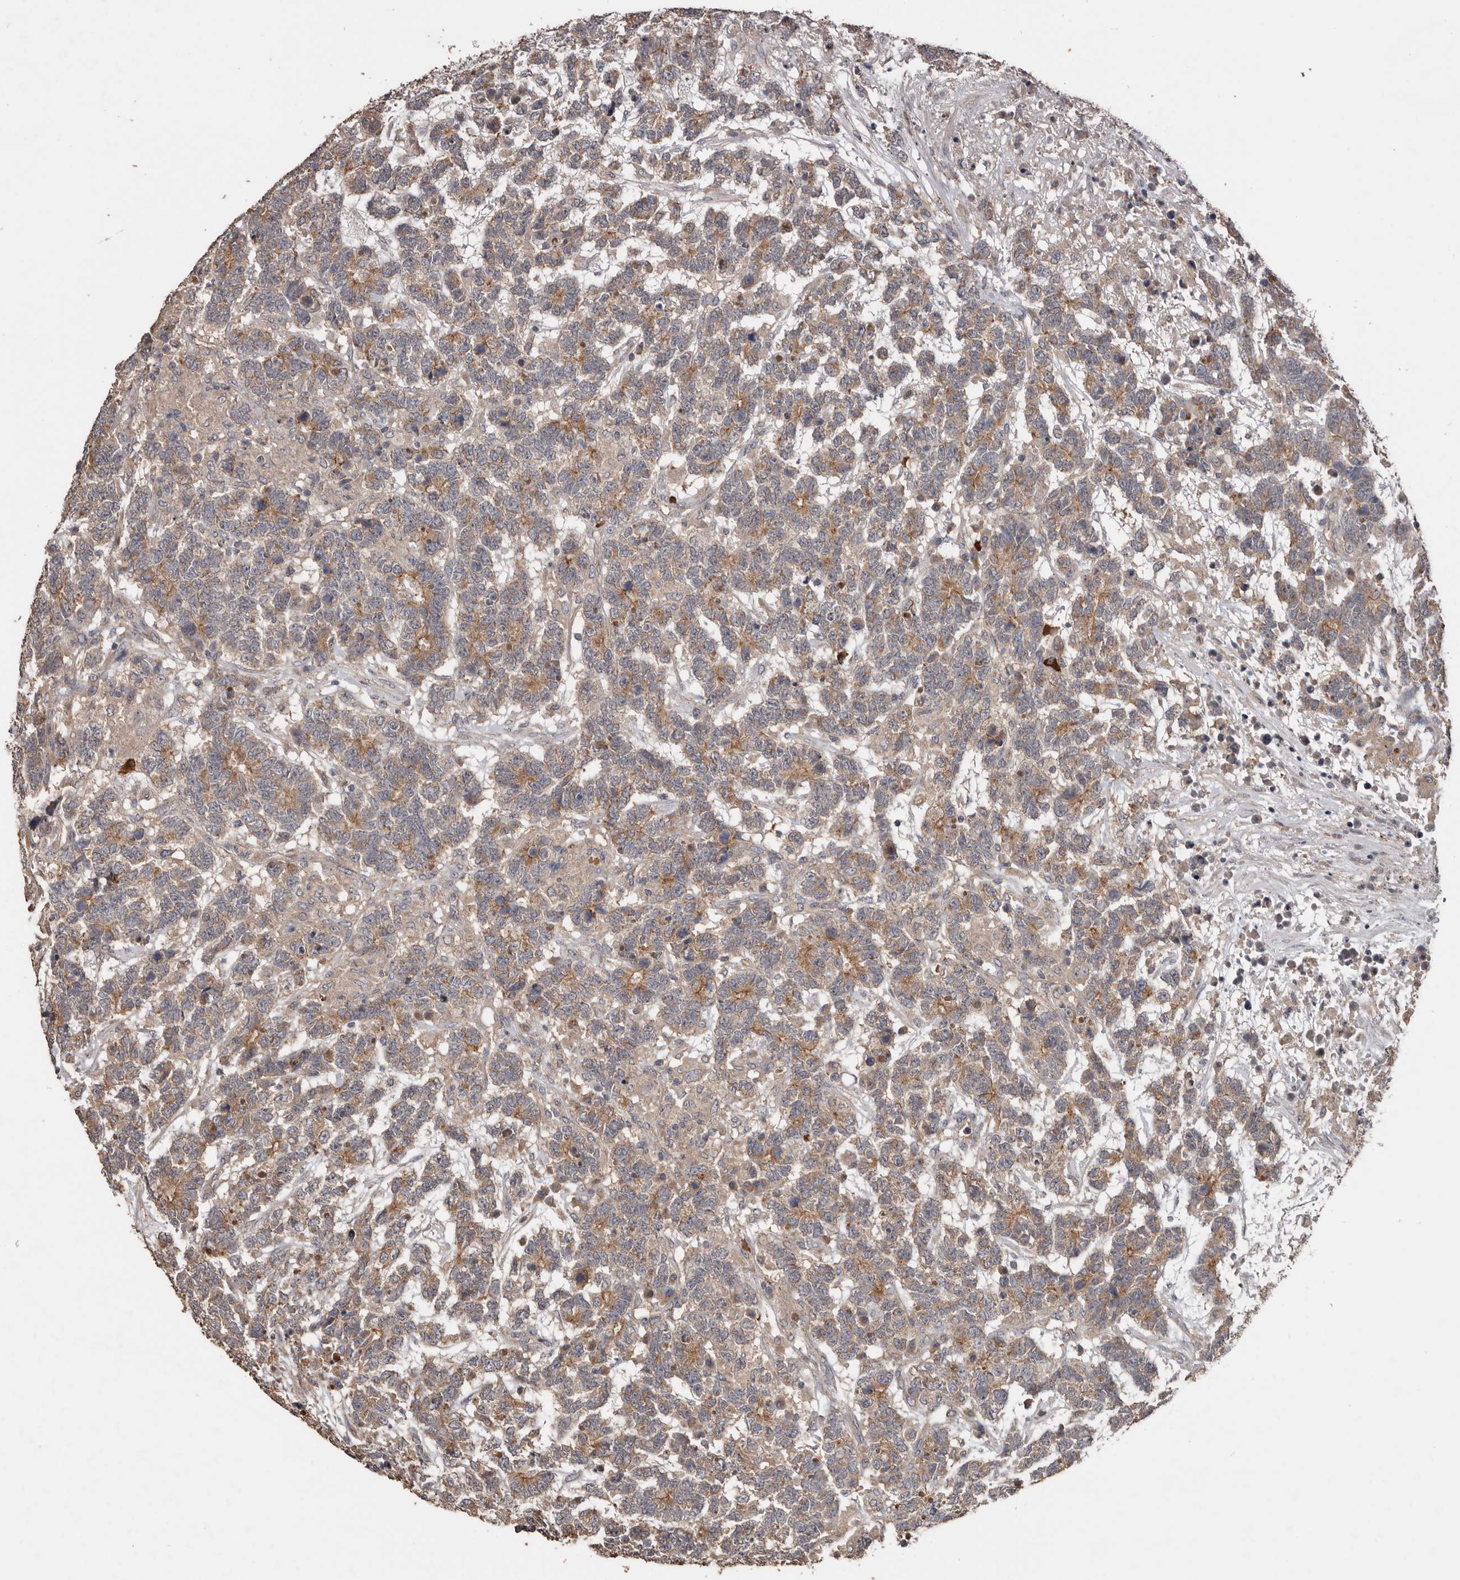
{"staining": {"intensity": "moderate", "quantity": "<25%", "location": "cytoplasmic/membranous"}, "tissue": "testis cancer", "cell_type": "Tumor cells", "image_type": "cancer", "snomed": [{"axis": "morphology", "description": "Carcinoma, Embryonal, NOS"}, {"axis": "topography", "description": "Testis"}], "caption": "The micrograph demonstrates staining of testis embryonal carcinoma, revealing moderate cytoplasmic/membranous protein staining (brown color) within tumor cells.", "gene": "HYAL4", "patient": {"sex": "male", "age": 26}}